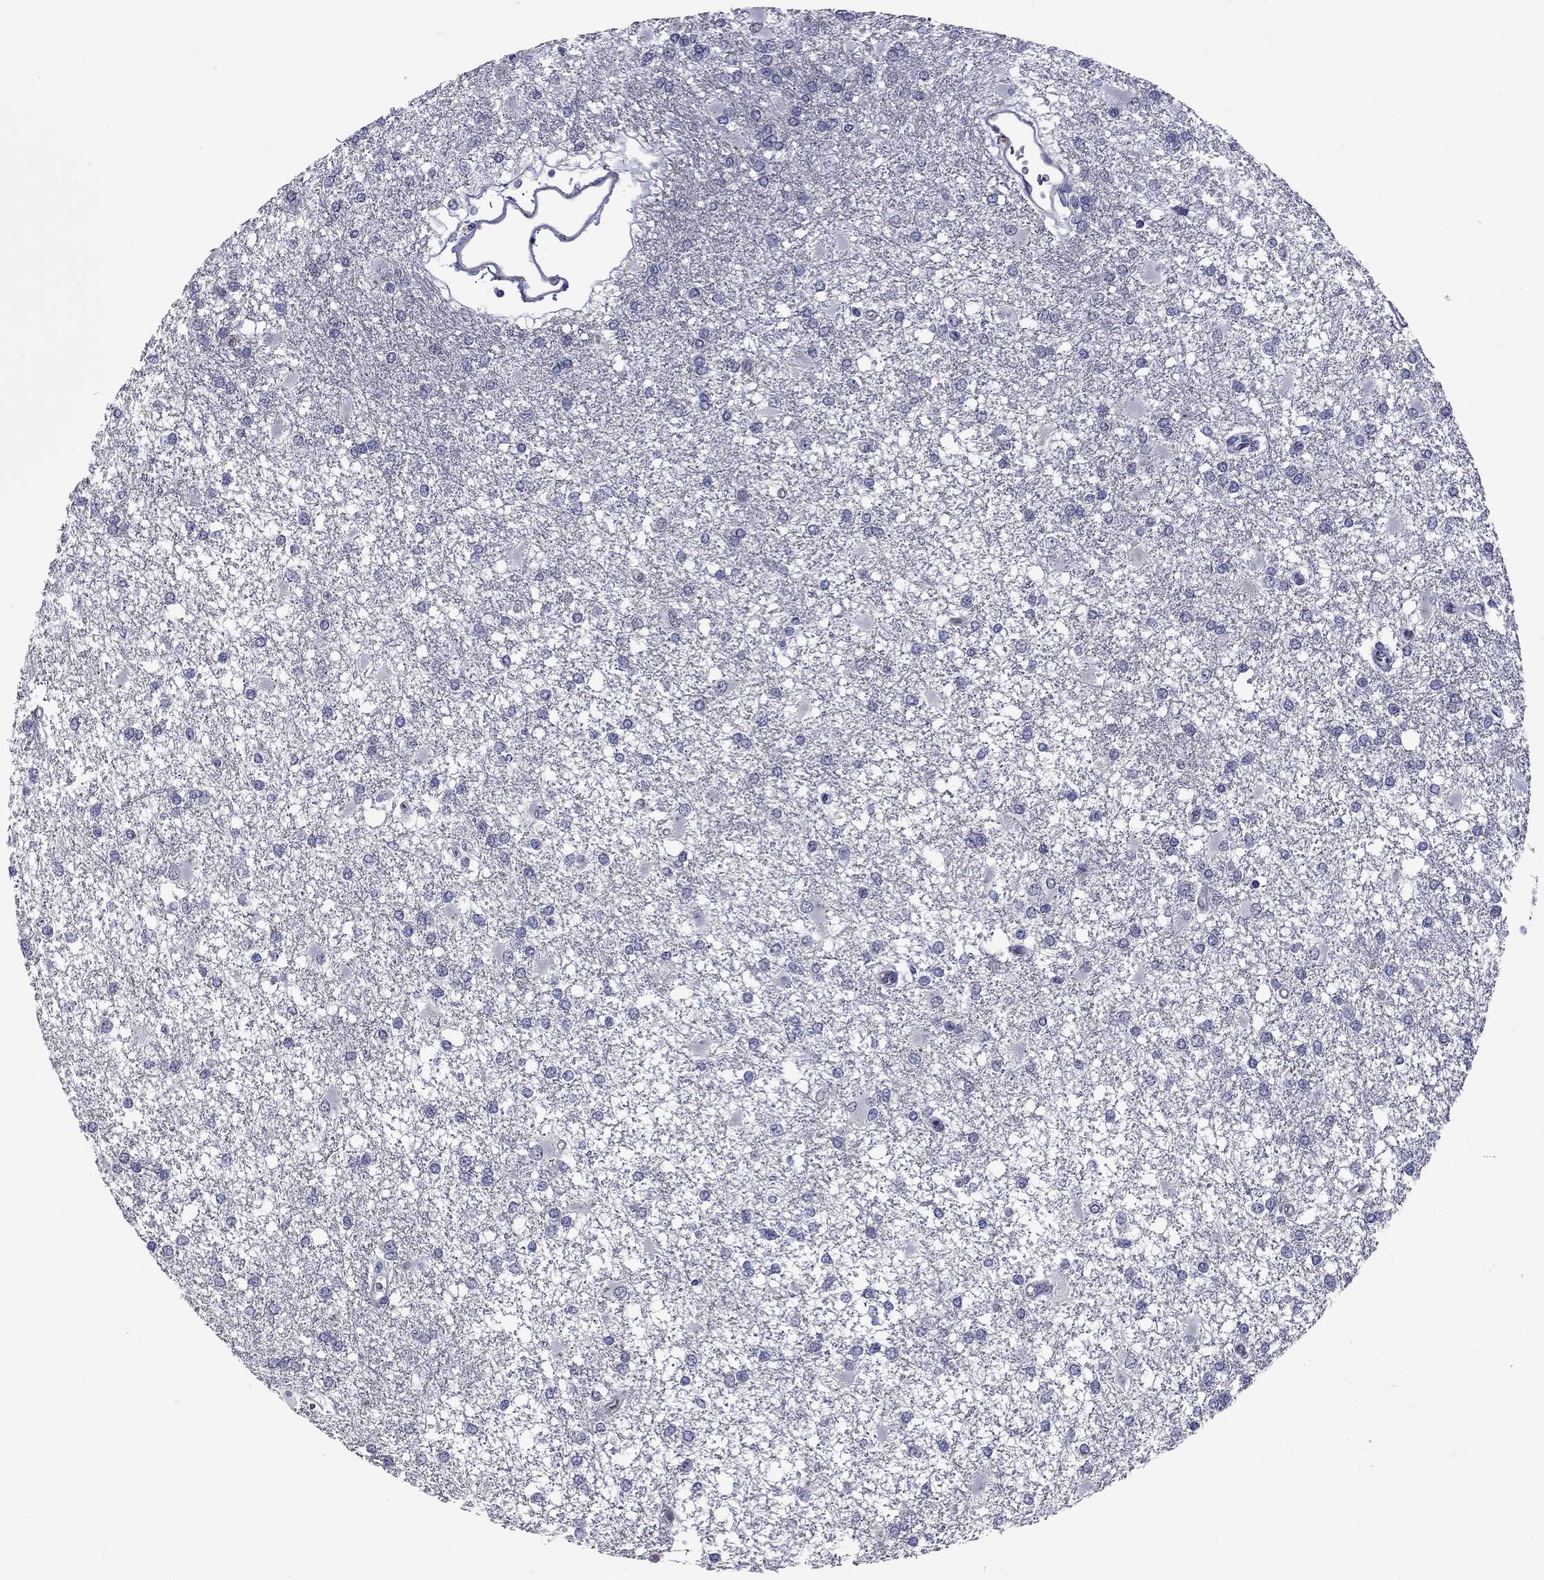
{"staining": {"intensity": "negative", "quantity": "none", "location": "none"}, "tissue": "glioma", "cell_type": "Tumor cells", "image_type": "cancer", "snomed": [{"axis": "morphology", "description": "Glioma, malignant, High grade"}, {"axis": "topography", "description": "Cerebral cortex"}], "caption": "Human glioma stained for a protein using immunohistochemistry (IHC) displays no expression in tumor cells.", "gene": "HTR4", "patient": {"sex": "male", "age": 79}}